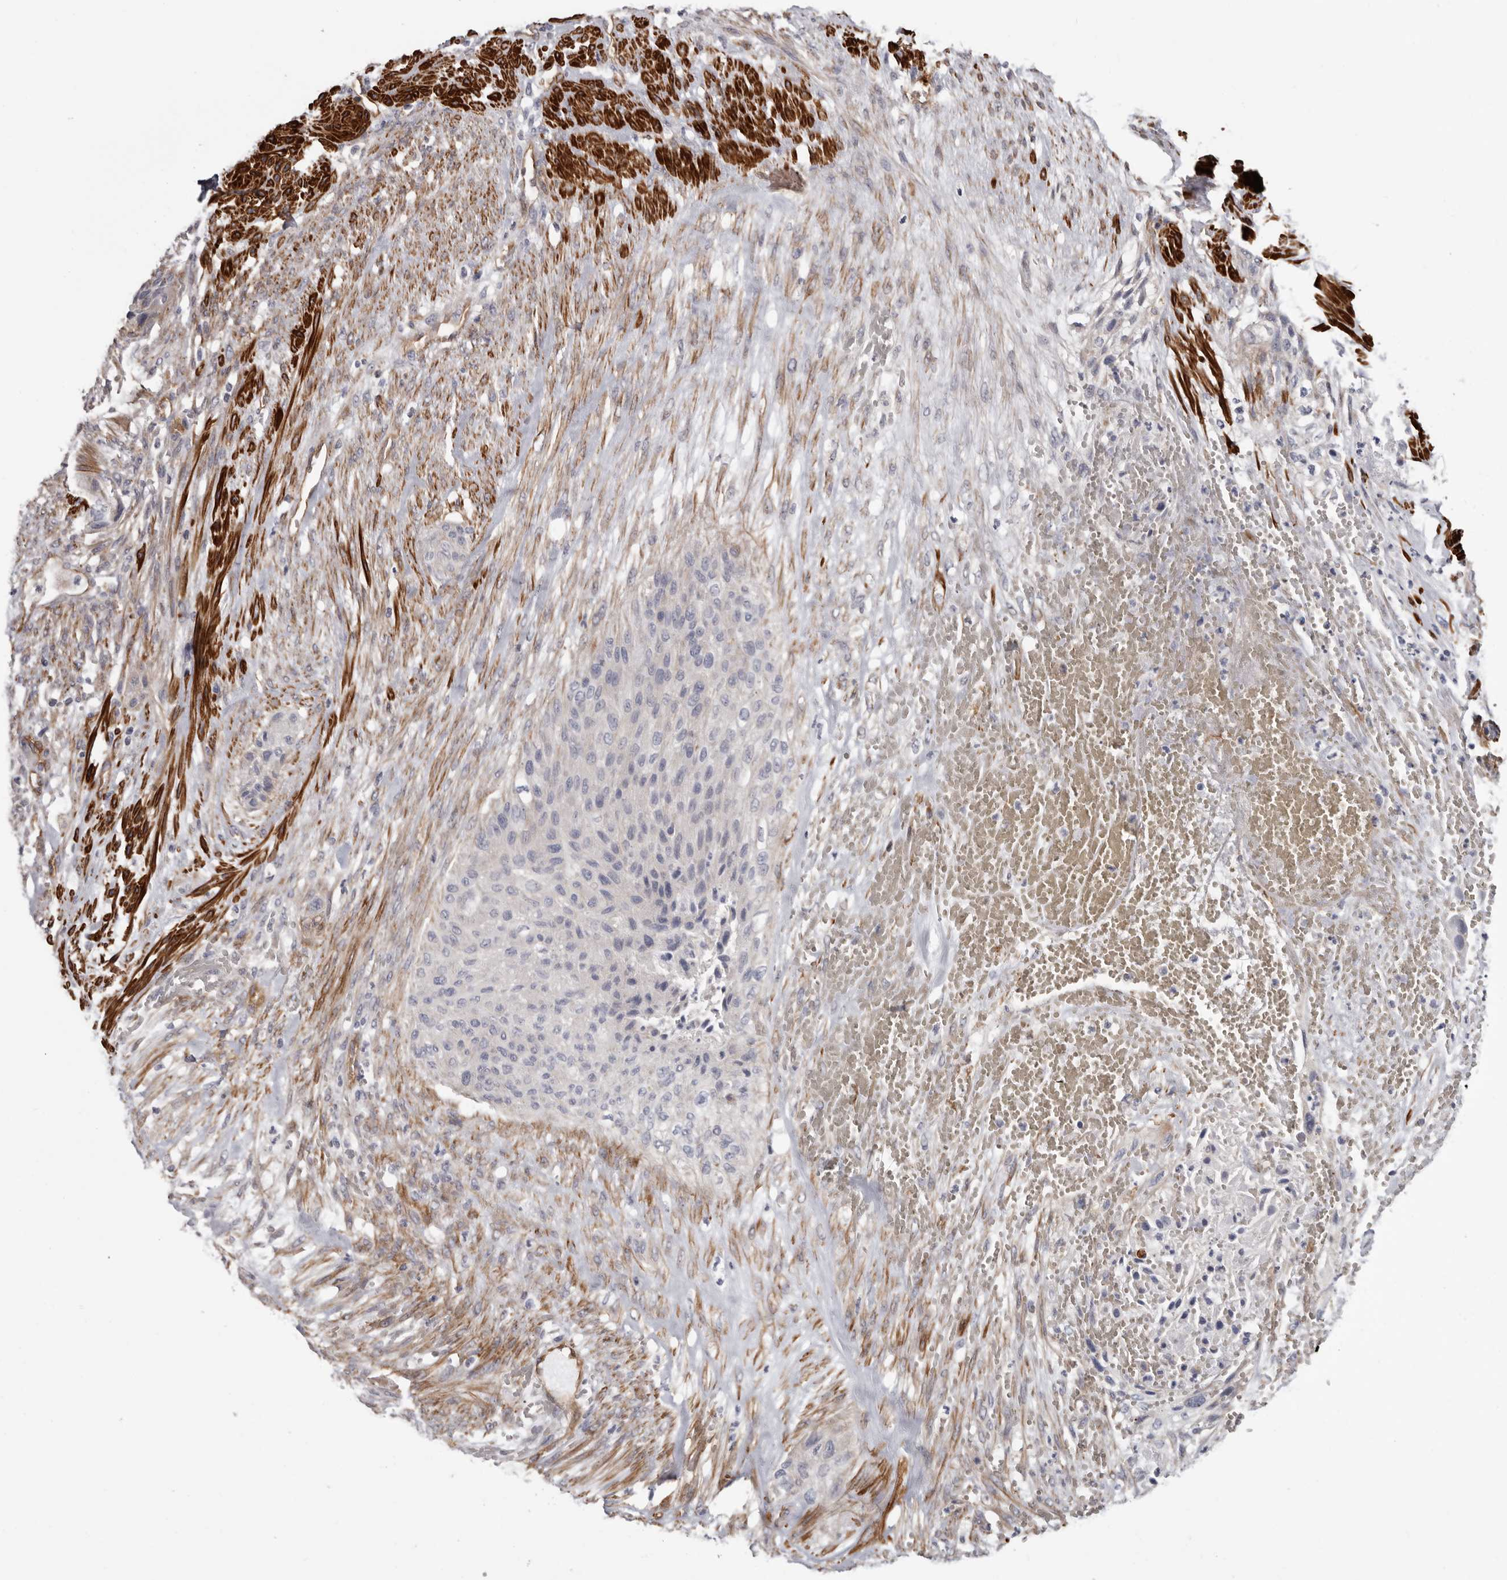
{"staining": {"intensity": "negative", "quantity": "none", "location": "none"}, "tissue": "urothelial cancer", "cell_type": "Tumor cells", "image_type": "cancer", "snomed": [{"axis": "morphology", "description": "Urothelial carcinoma, High grade"}, {"axis": "topography", "description": "Urinary bladder"}], "caption": "DAB (3,3'-diaminobenzidine) immunohistochemical staining of human urothelial cancer reveals no significant expression in tumor cells.", "gene": "ADGRL4", "patient": {"sex": "male", "age": 35}}